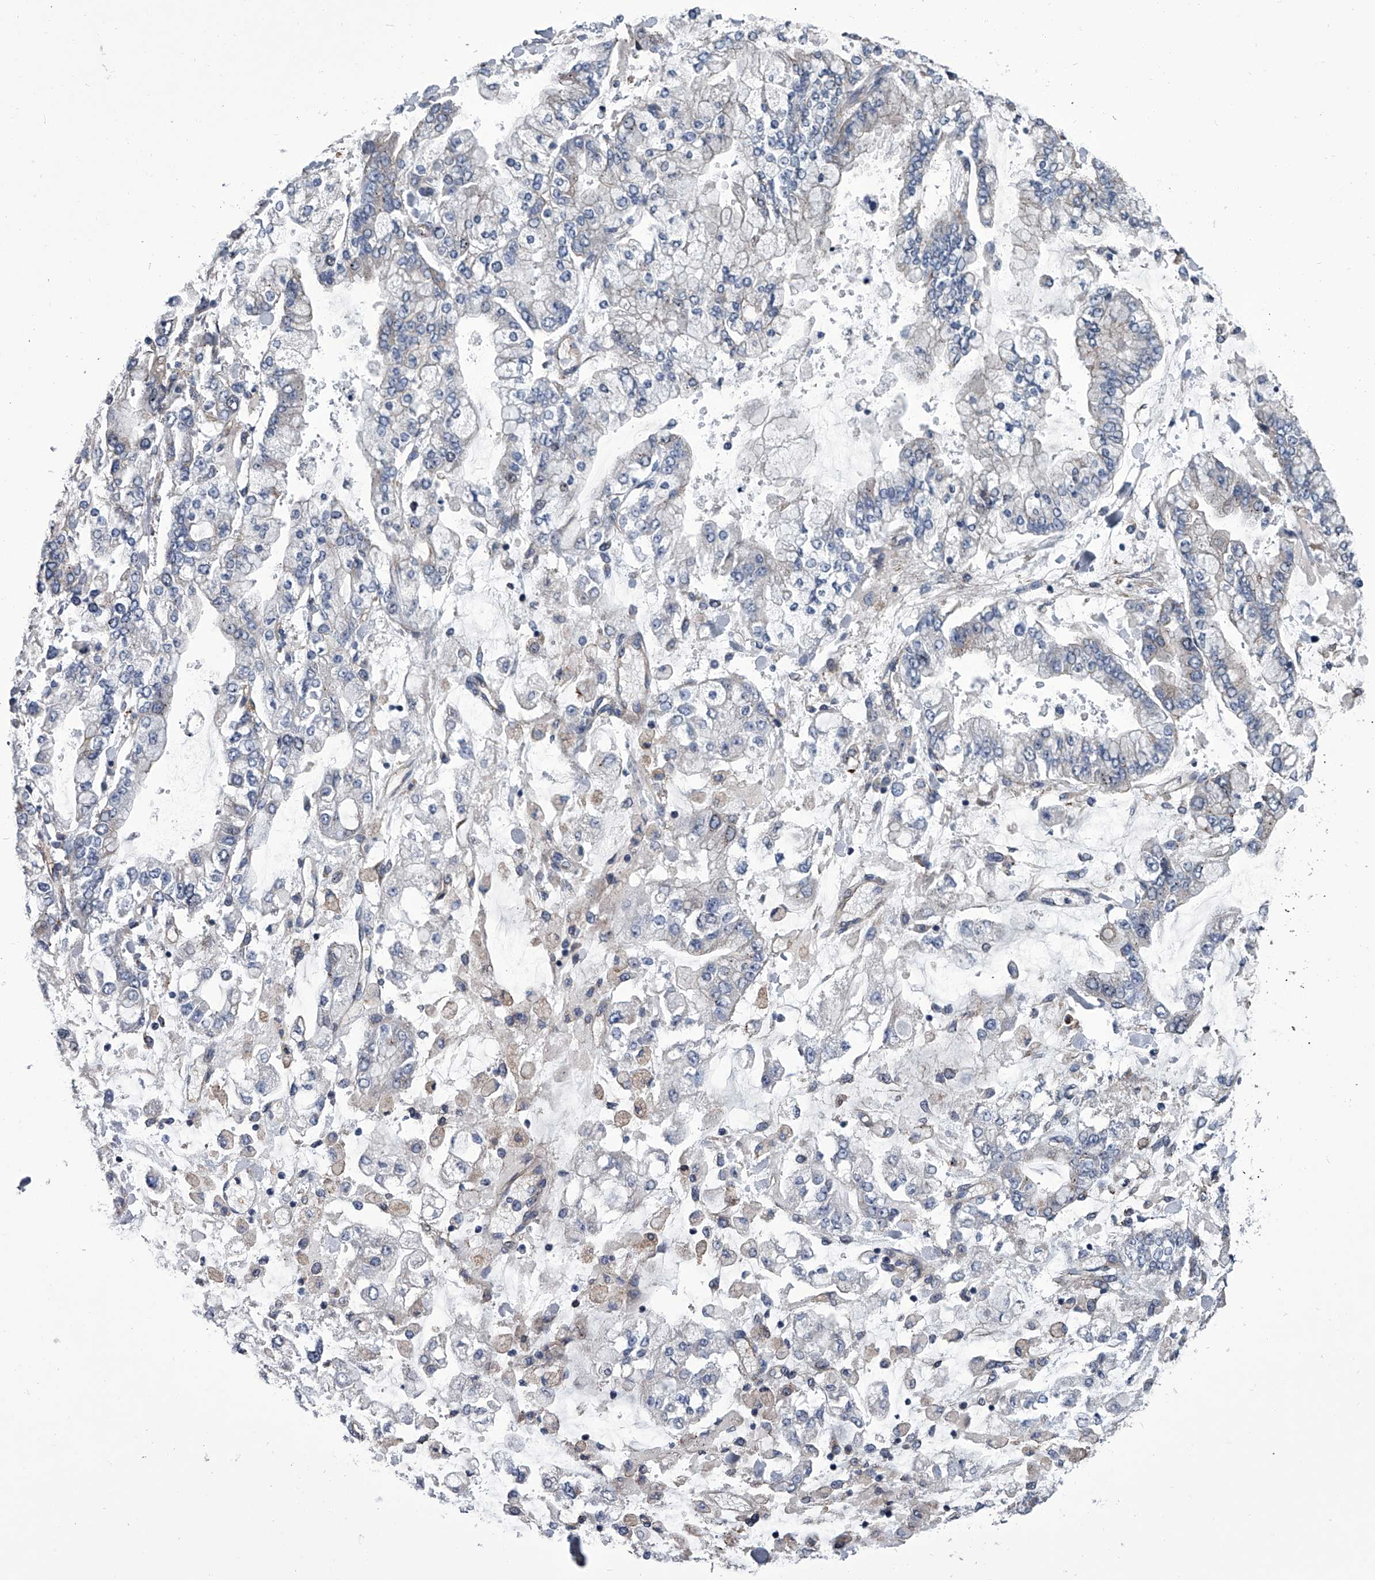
{"staining": {"intensity": "negative", "quantity": "none", "location": "none"}, "tissue": "stomach cancer", "cell_type": "Tumor cells", "image_type": "cancer", "snomed": [{"axis": "morphology", "description": "Normal tissue, NOS"}, {"axis": "morphology", "description": "Adenocarcinoma, NOS"}, {"axis": "topography", "description": "Stomach, upper"}, {"axis": "topography", "description": "Stomach"}], "caption": "Human stomach cancer (adenocarcinoma) stained for a protein using IHC reveals no expression in tumor cells.", "gene": "ABCG1", "patient": {"sex": "male", "age": 76}}